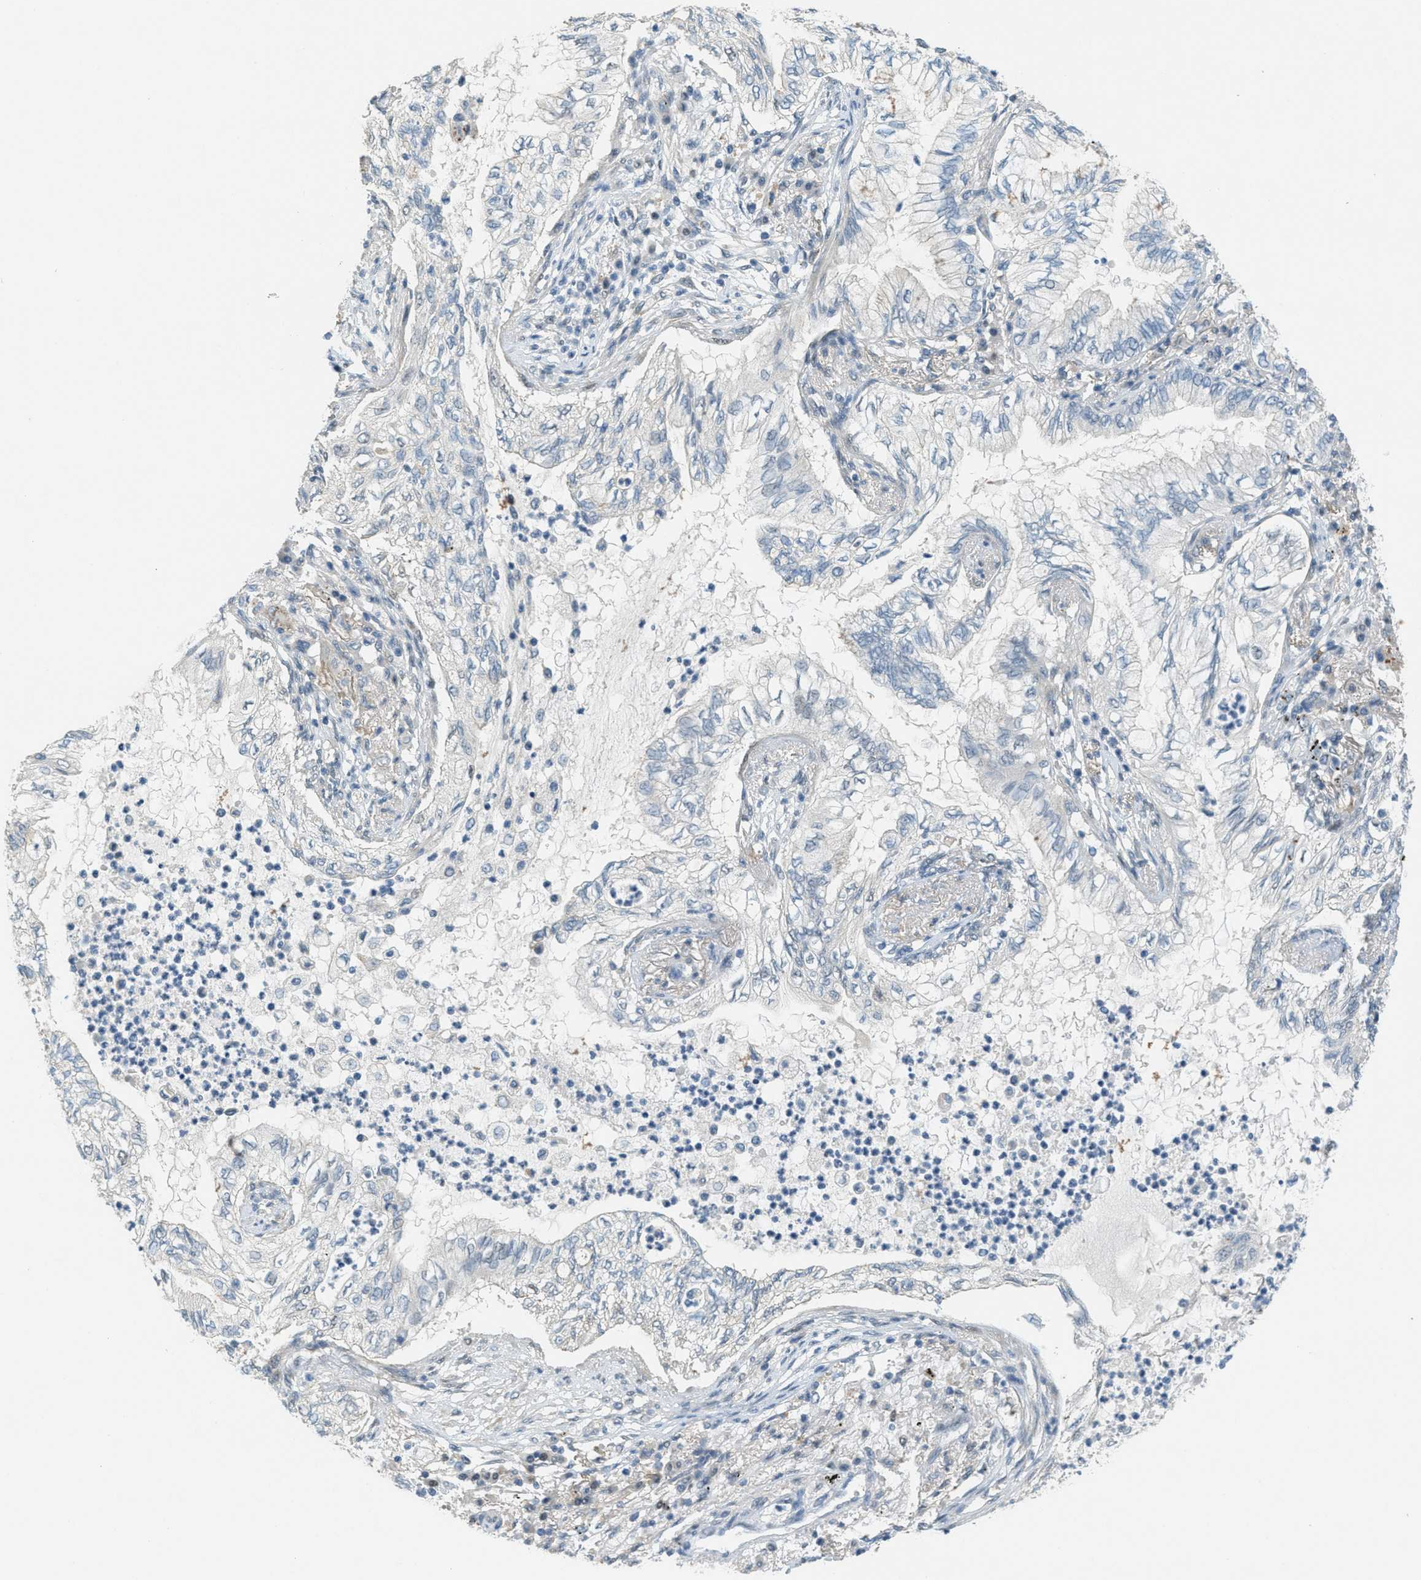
{"staining": {"intensity": "negative", "quantity": "none", "location": "none"}, "tissue": "lung cancer", "cell_type": "Tumor cells", "image_type": "cancer", "snomed": [{"axis": "morphology", "description": "Normal tissue, NOS"}, {"axis": "morphology", "description": "Adenocarcinoma, NOS"}, {"axis": "topography", "description": "Bronchus"}, {"axis": "topography", "description": "Lung"}], "caption": "Lung cancer was stained to show a protein in brown. There is no significant staining in tumor cells.", "gene": "TCF3", "patient": {"sex": "female", "age": 70}}